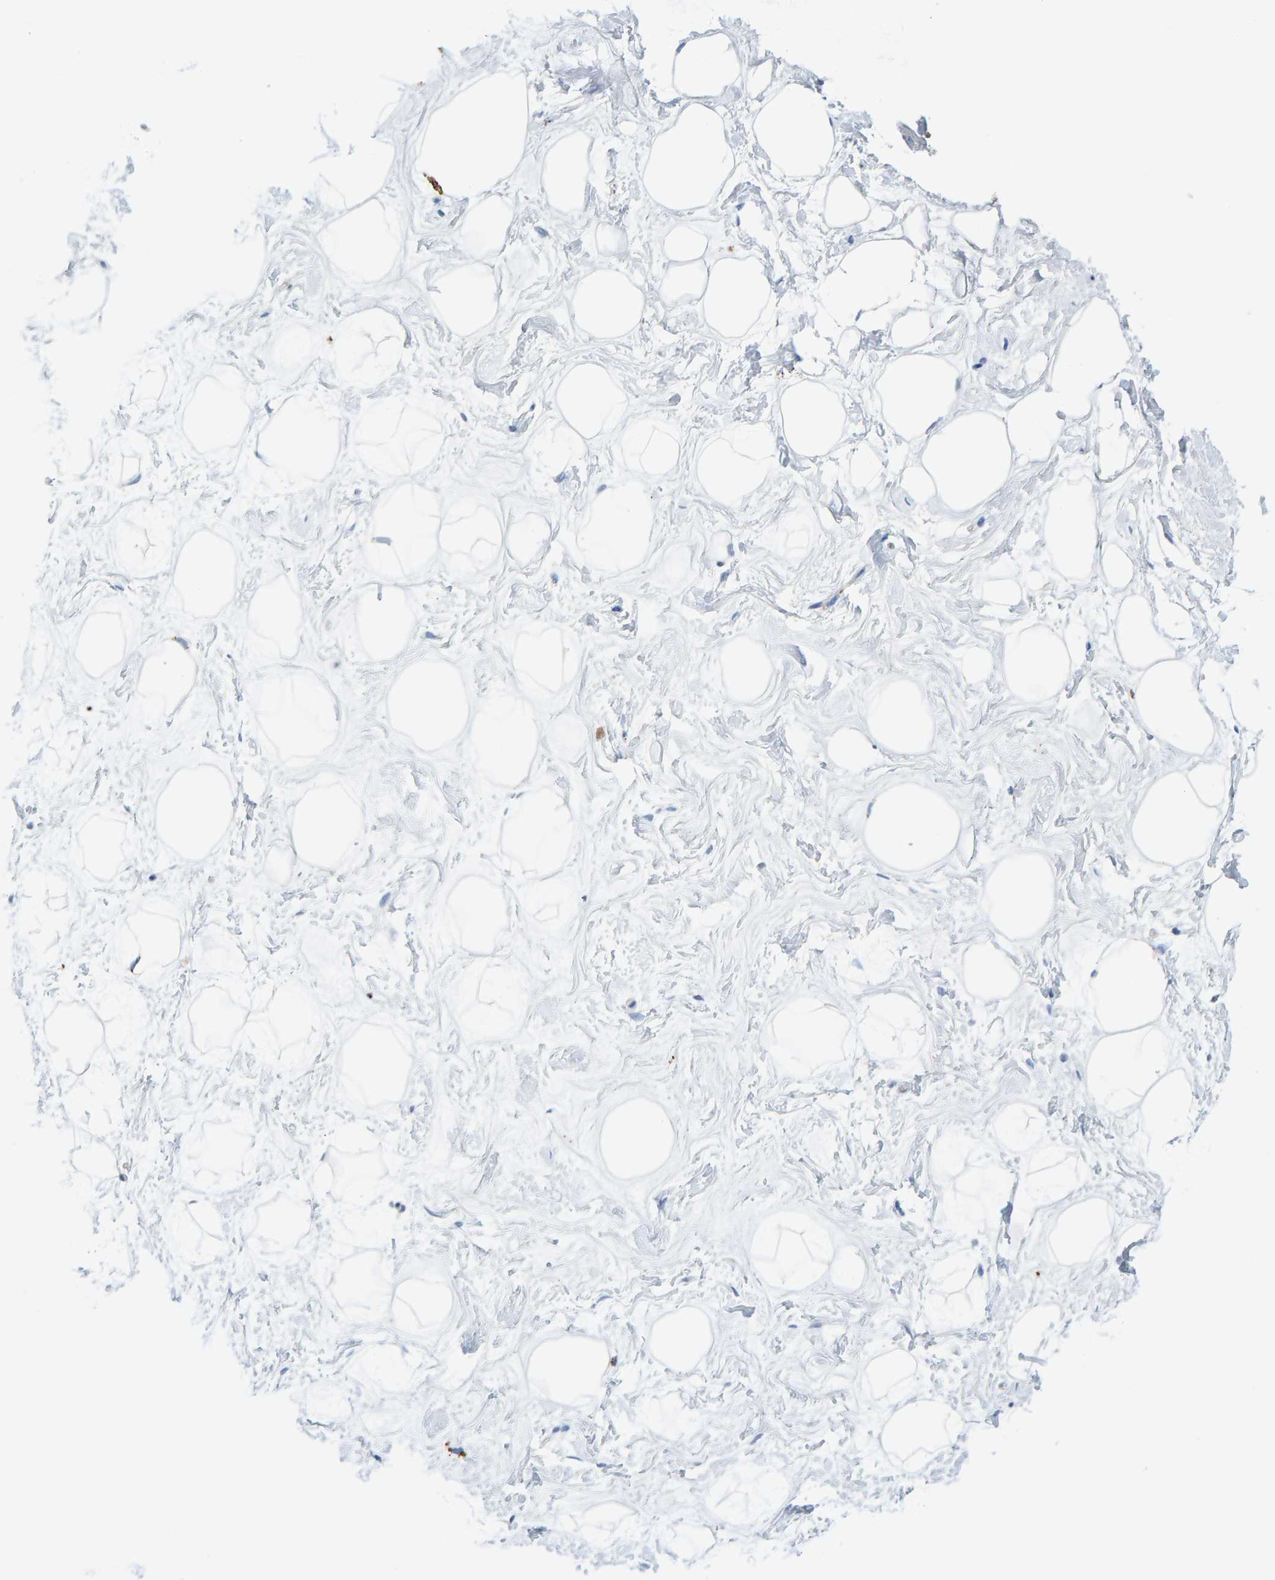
{"staining": {"intensity": "weak", "quantity": ">75%", "location": "cytoplasmic/membranous"}, "tissue": "breast", "cell_type": "Adipocytes", "image_type": "normal", "snomed": [{"axis": "morphology", "description": "Normal tissue, NOS"}, {"axis": "topography", "description": "Breast"}], "caption": "Immunohistochemistry (IHC) (DAB (3,3'-diaminobenzidine)) staining of unremarkable human breast demonstrates weak cytoplasmic/membranous protein positivity in approximately >75% of adipocytes.", "gene": "BIN3", "patient": {"sex": "female", "age": 23}}